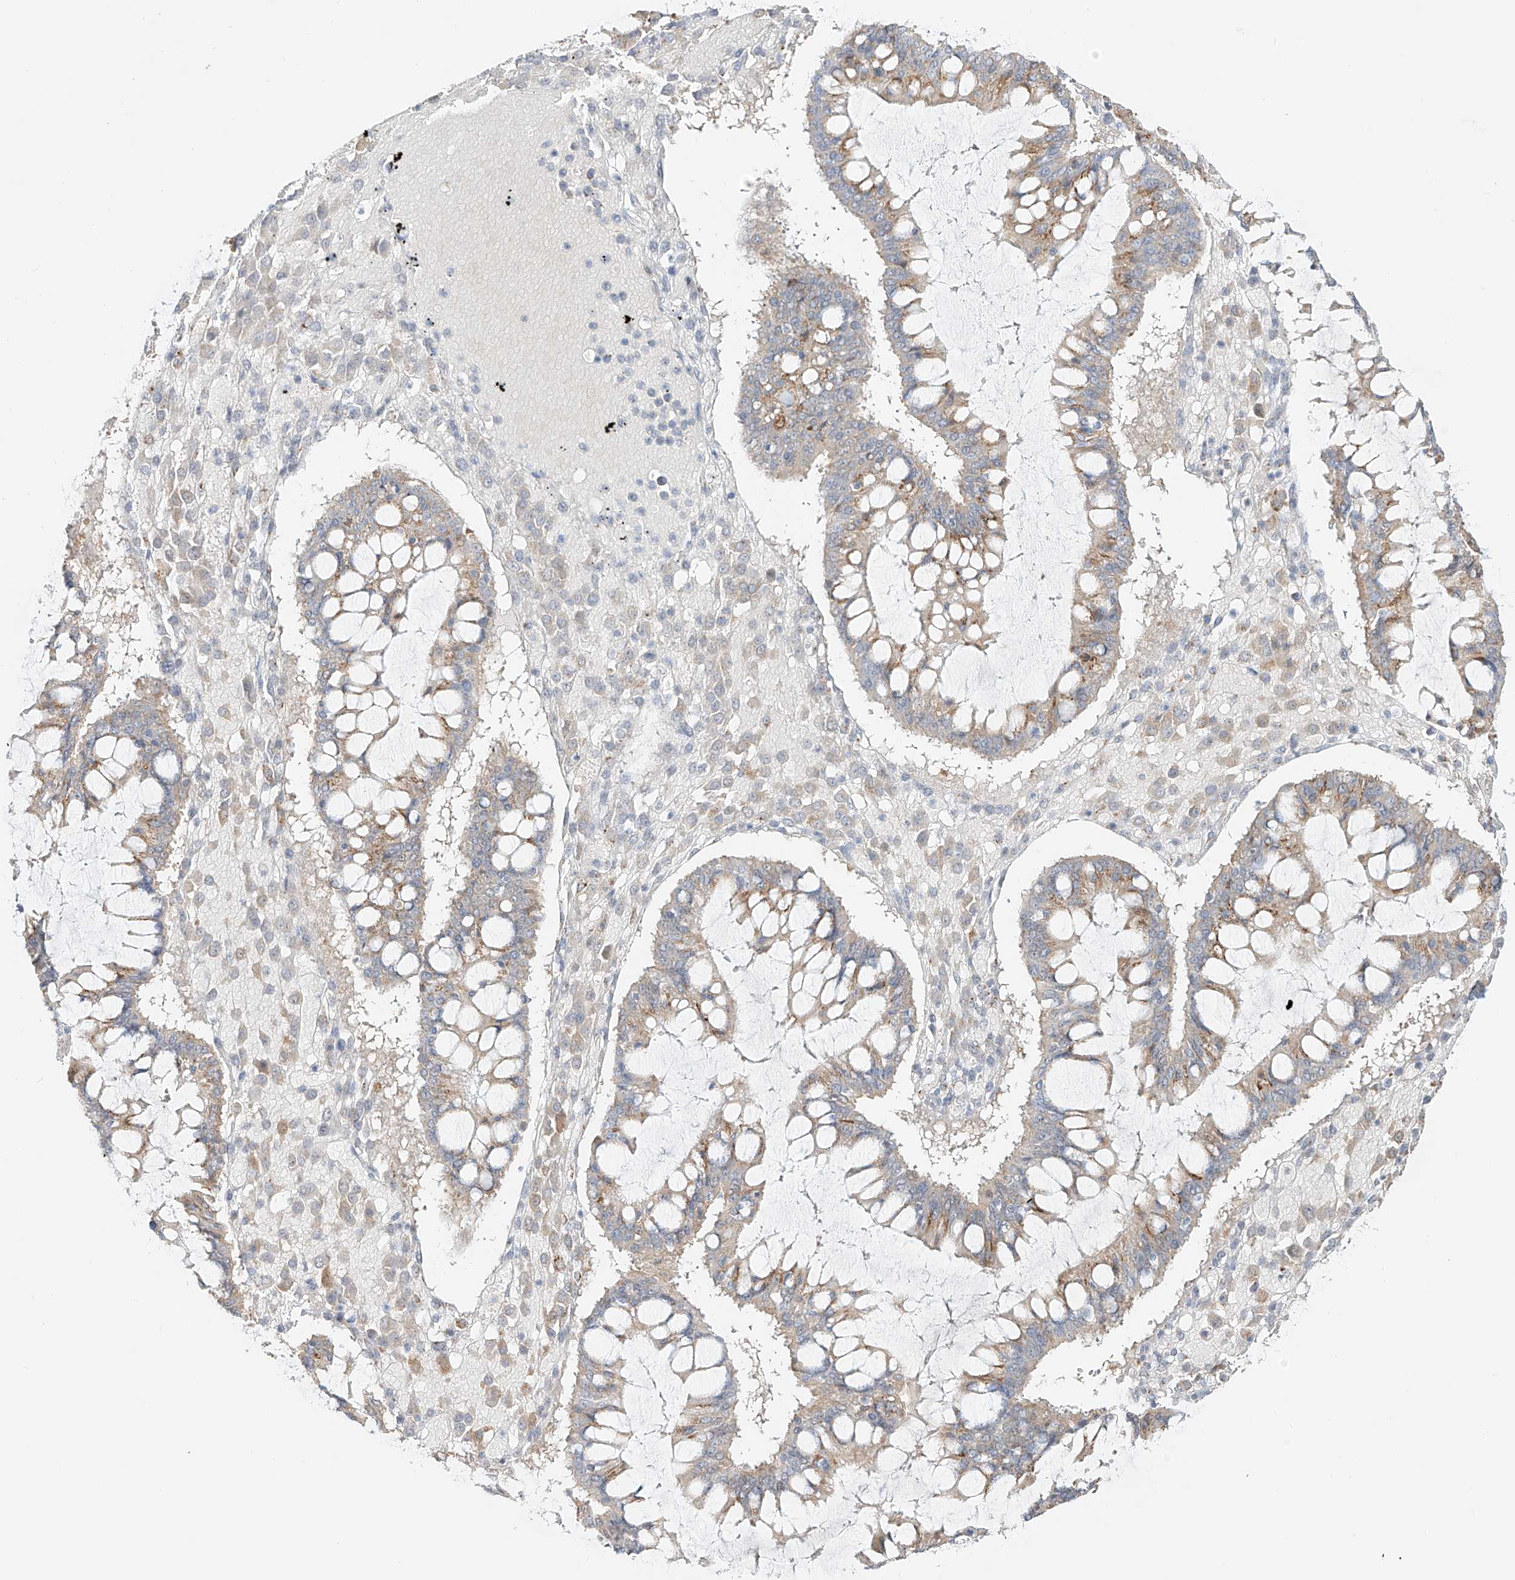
{"staining": {"intensity": "moderate", "quantity": "25%-75%", "location": "cytoplasmic/membranous"}, "tissue": "ovarian cancer", "cell_type": "Tumor cells", "image_type": "cancer", "snomed": [{"axis": "morphology", "description": "Cystadenocarcinoma, mucinous, NOS"}, {"axis": "topography", "description": "Ovary"}], "caption": "Immunohistochemistry (IHC) (DAB (3,3'-diaminobenzidine)) staining of human ovarian mucinous cystadenocarcinoma demonstrates moderate cytoplasmic/membranous protein expression in about 25%-75% of tumor cells. (brown staining indicates protein expression, while blue staining denotes nuclei).", "gene": "BSDC1", "patient": {"sex": "female", "age": 73}}